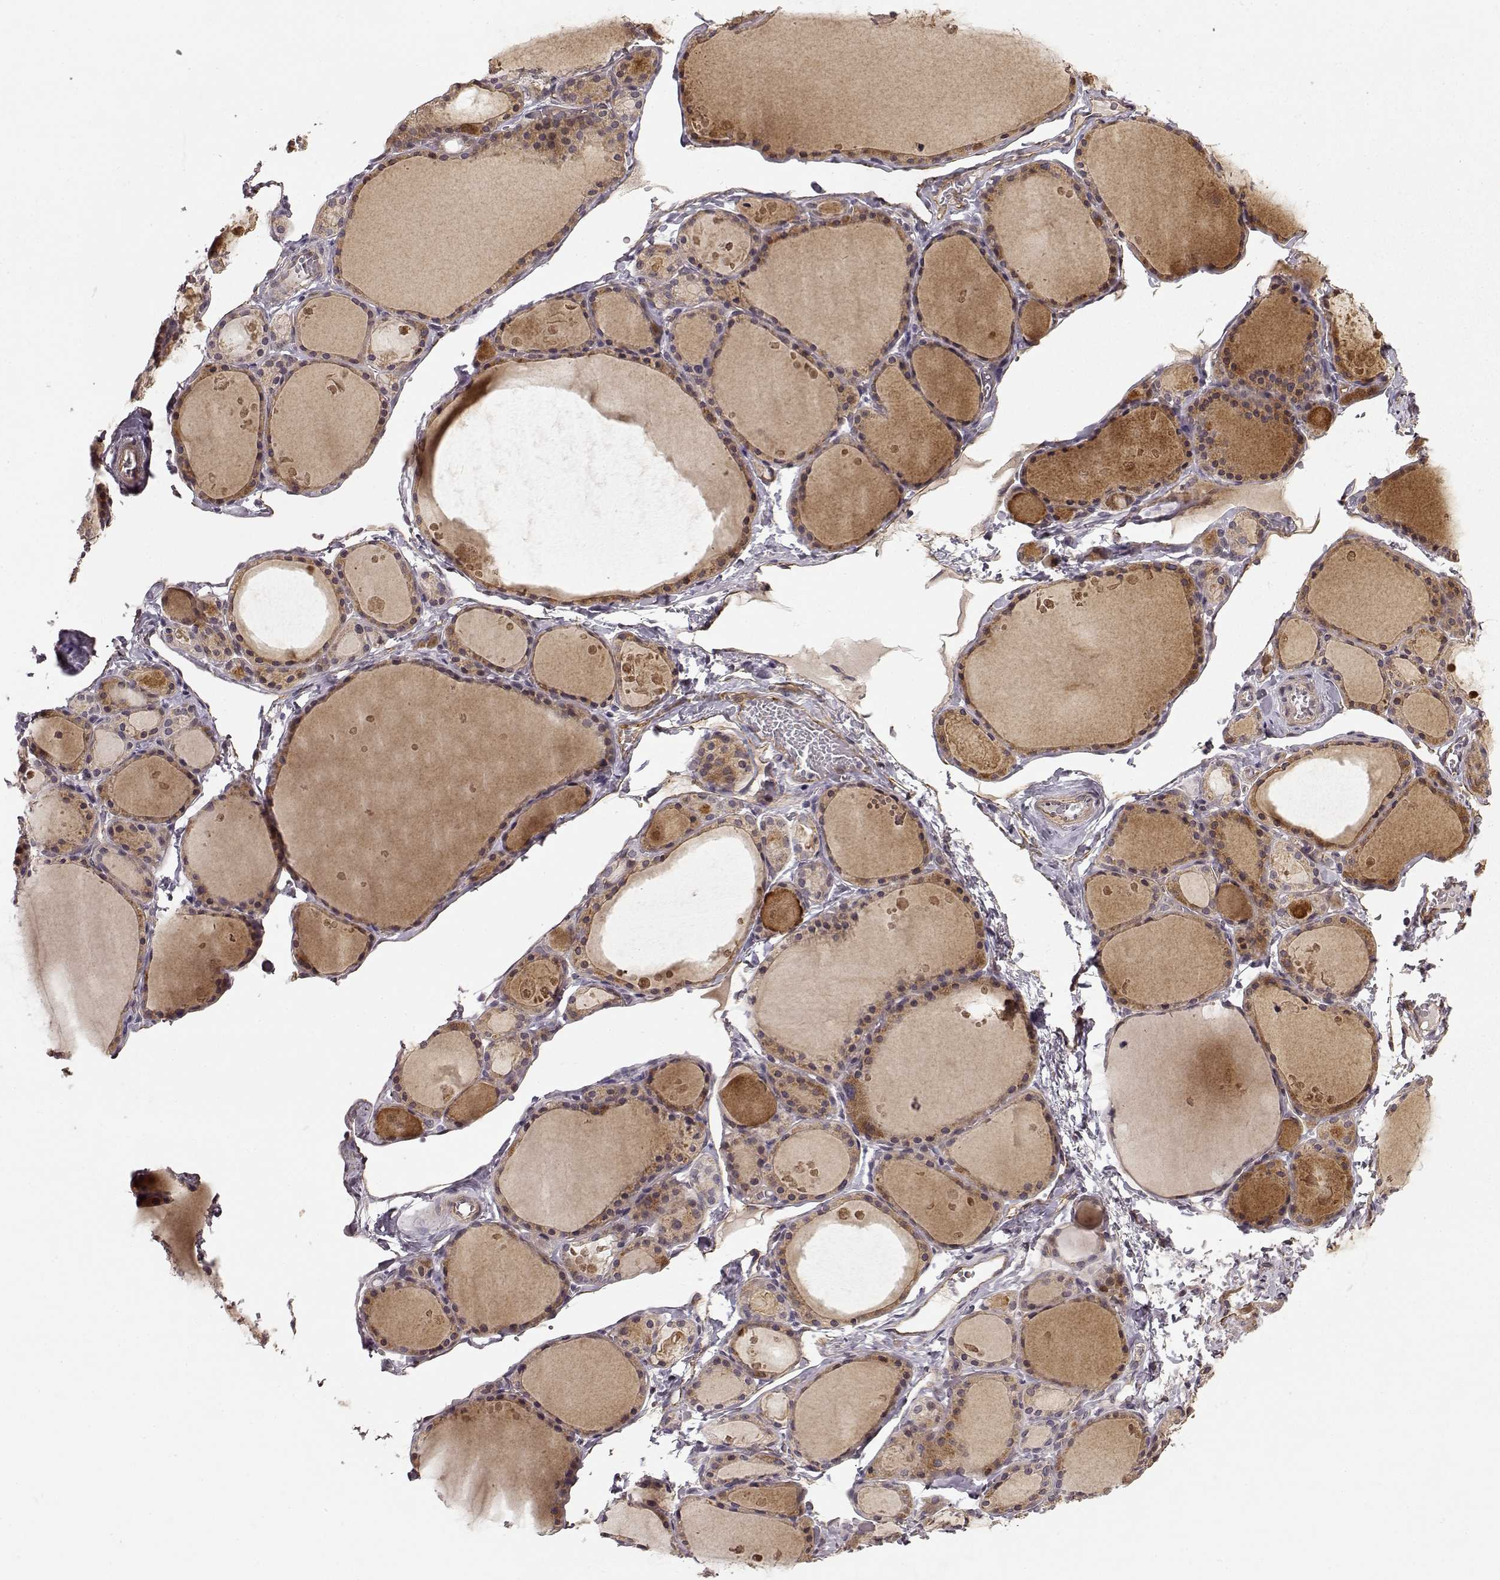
{"staining": {"intensity": "weak", "quantity": "25%-75%", "location": "cytoplasmic/membranous"}, "tissue": "thyroid gland", "cell_type": "Glandular cells", "image_type": "normal", "snomed": [{"axis": "morphology", "description": "Normal tissue, NOS"}, {"axis": "topography", "description": "Thyroid gland"}], "caption": "Immunohistochemistry (DAB (3,3'-diaminobenzidine)) staining of unremarkable thyroid gland demonstrates weak cytoplasmic/membranous protein expression in approximately 25%-75% of glandular cells.", "gene": "BACH2", "patient": {"sex": "male", "age": 68}}